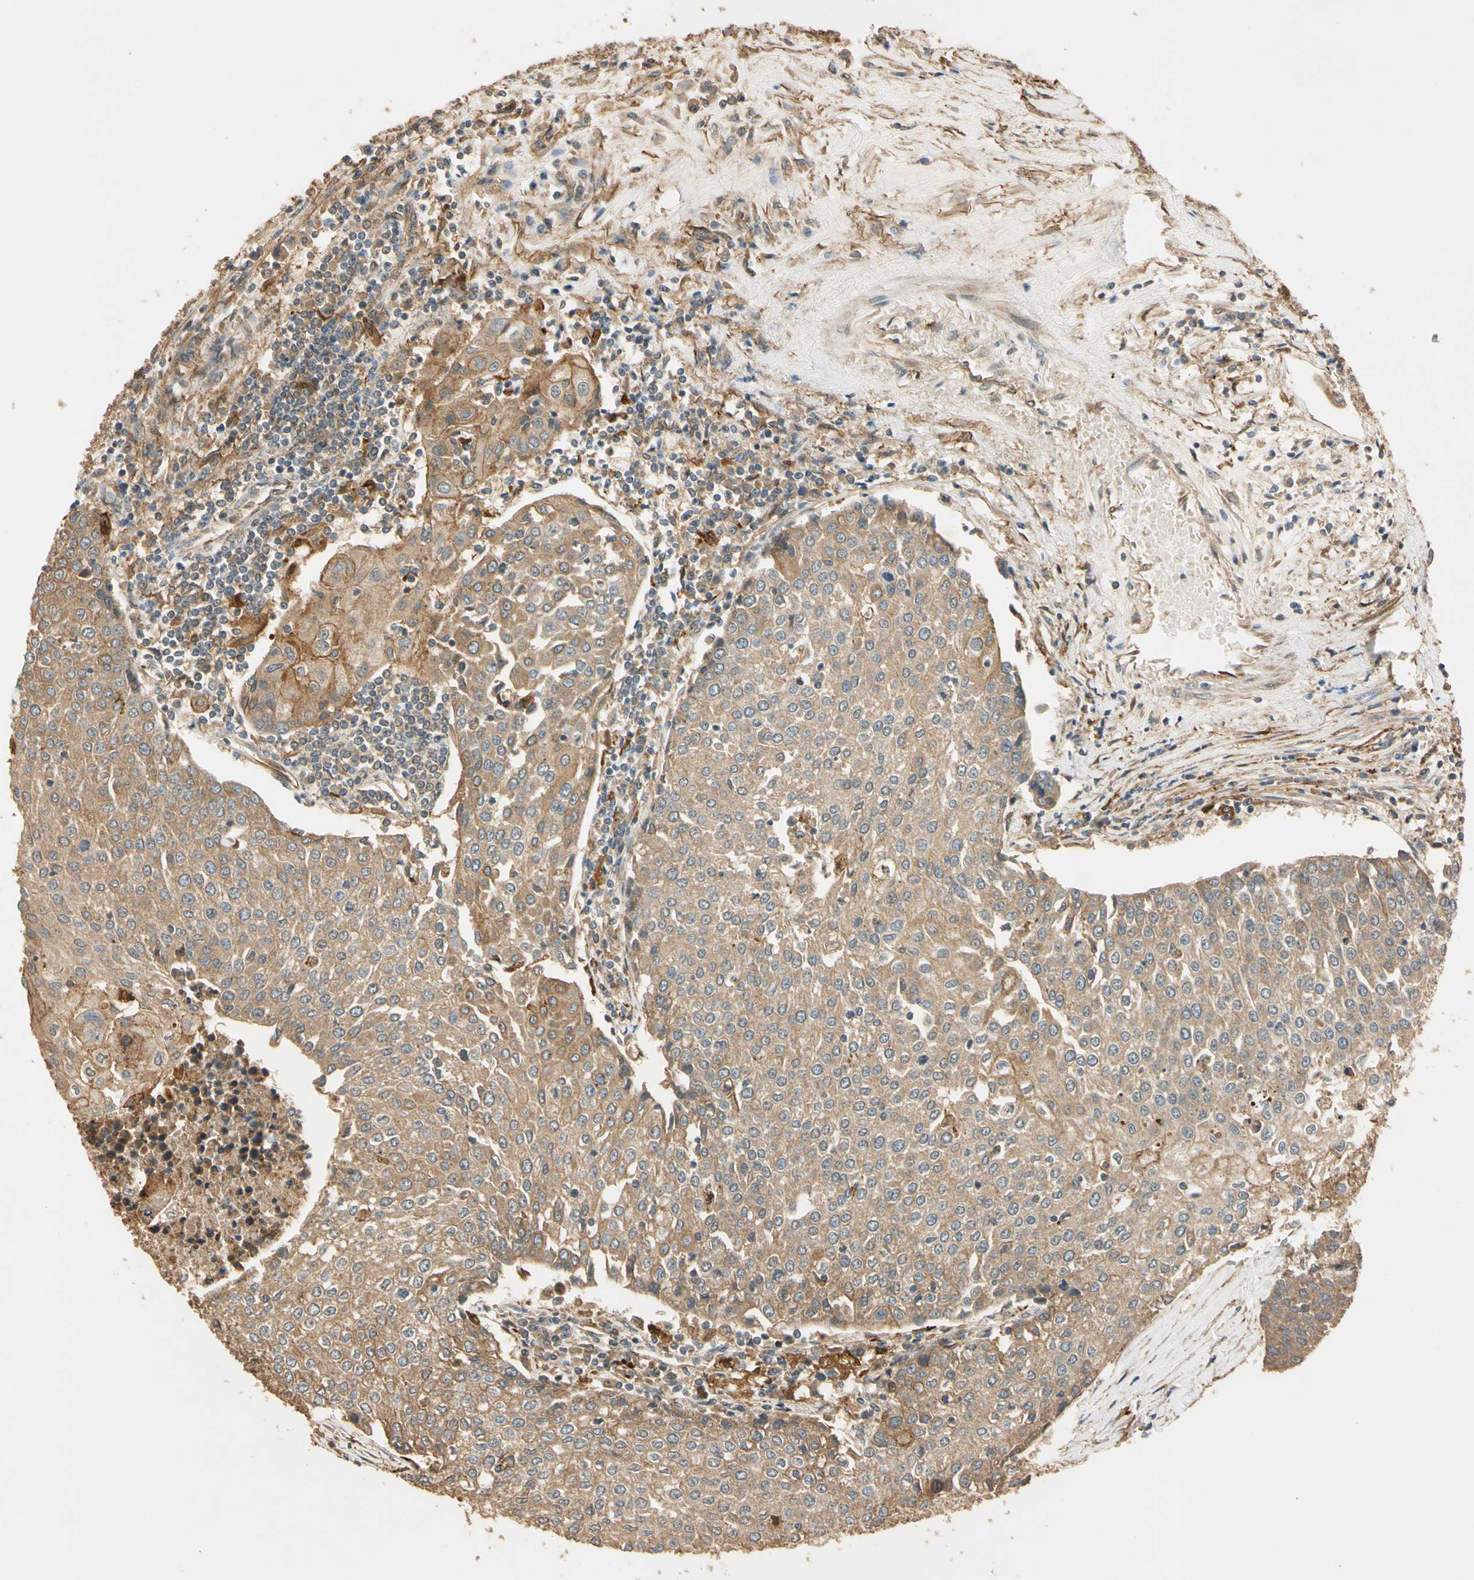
{"staining": {"intensity": "moderate", "quantity": ">75%", "location": "cytoplasmic/membranous"}, "tissue": "urothelial cancer", "cell_type": "Tumor cells", "image_type": "cancer", "snomed": [{"axis": "morphology", "description": "Urothelial carcinoma, High grade"}, {"axis": "topography", "description": "Urinary bladder"}], "caption": "Urothelial cancer tissue demonstrates moderate cytoplasmic/membranous expression in approximately >75% of tumor cells, visualized by immunohistochemistry. Nuclei are stained in blue.", "gene": "MGRN1", "patient": {"sex": "female", "age": 85}}